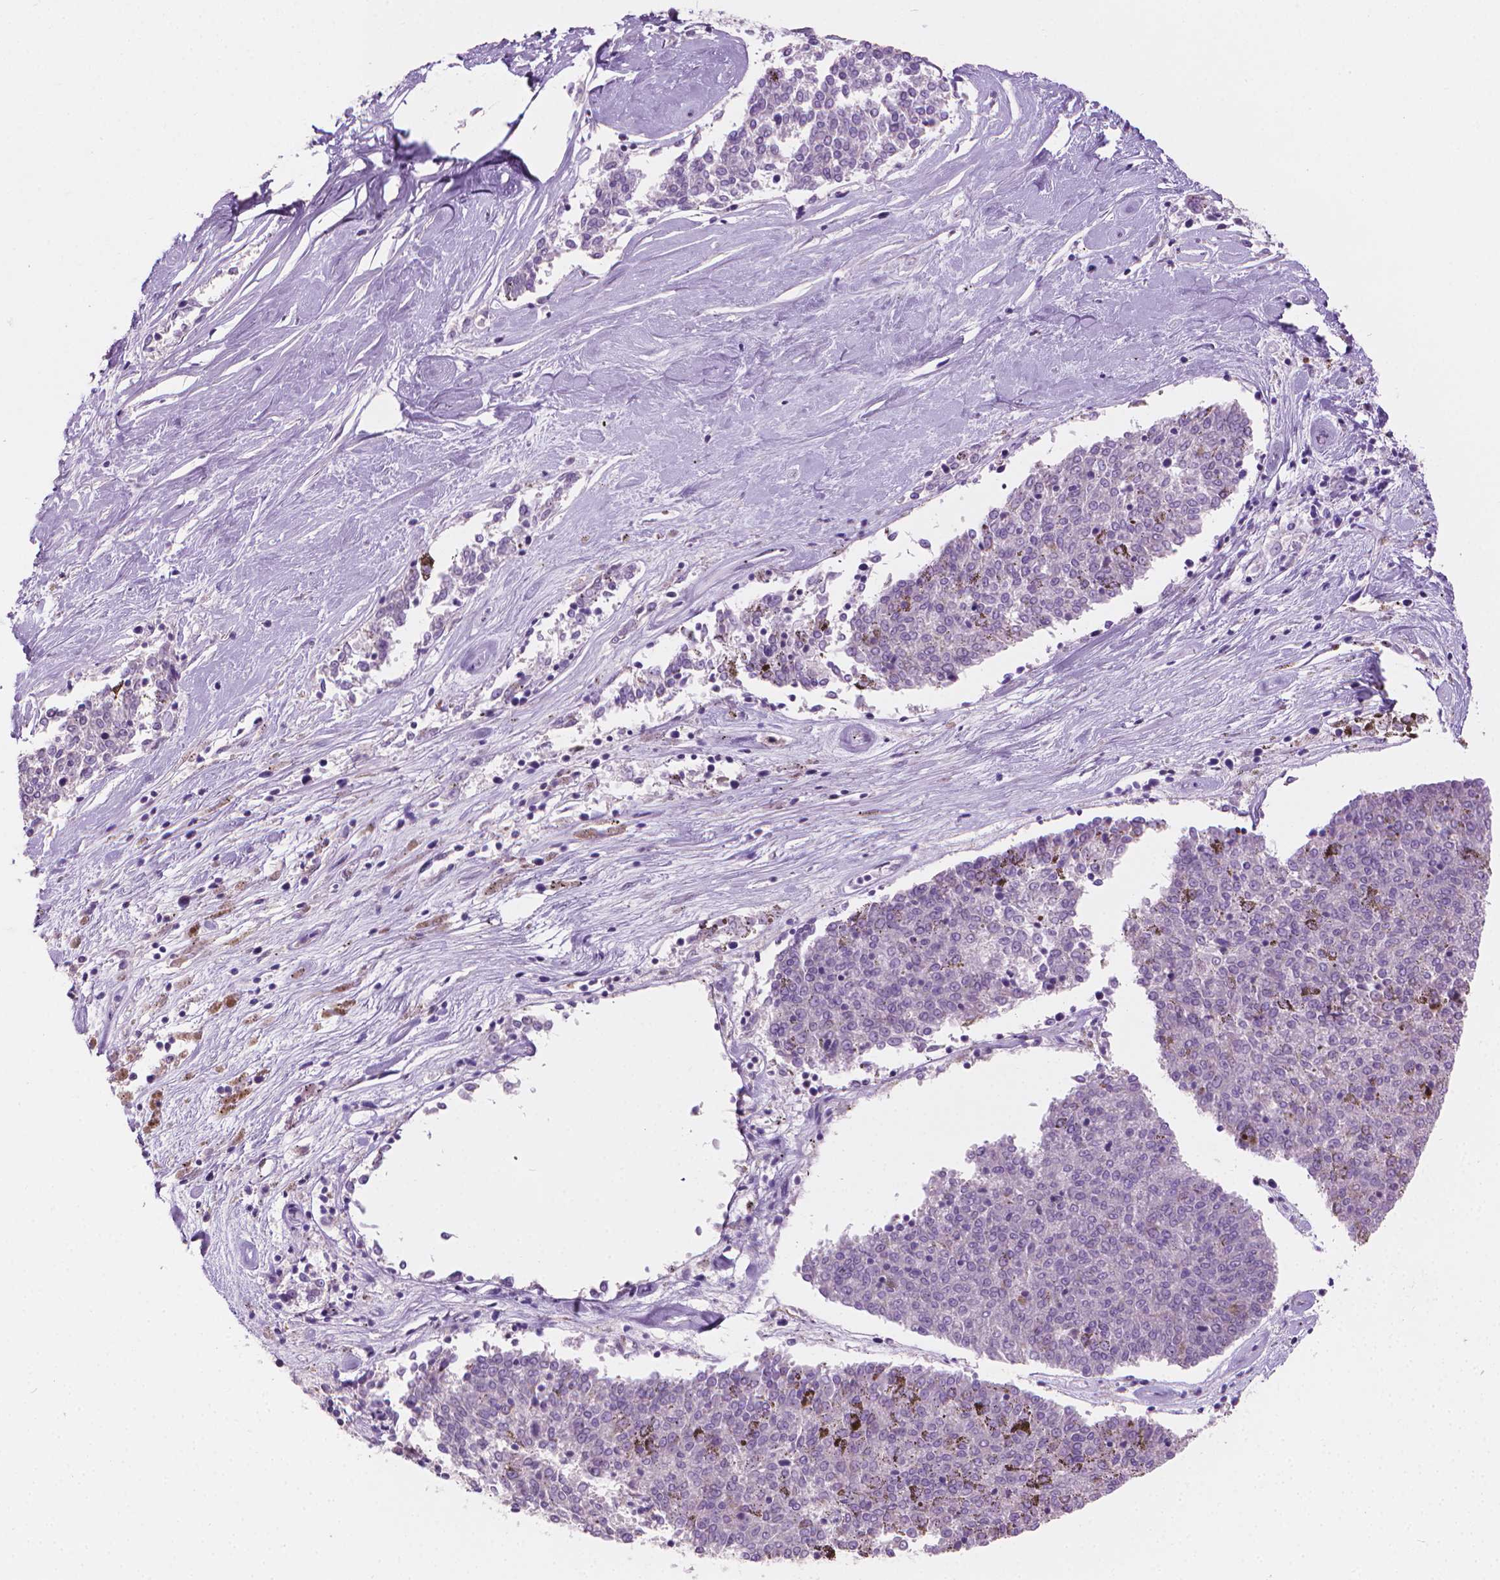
{"staining": {"intensity": "negative", "quantity": "none", "location": "none"}, "tissue": "melanoma", "cell_type": "Tumor cells", "image_type": "cancer", "snomed": [{"axis": "morphology", "description": "Malignant melanoma, NOS"}, {"axis": "topography", "description": "Skin"}], "caption": "Micrograph shows no significant protein positivity in tumor cells of melanoma.", "gene": "GSDMA", "patient": {"sex": "female", "age": 72}}